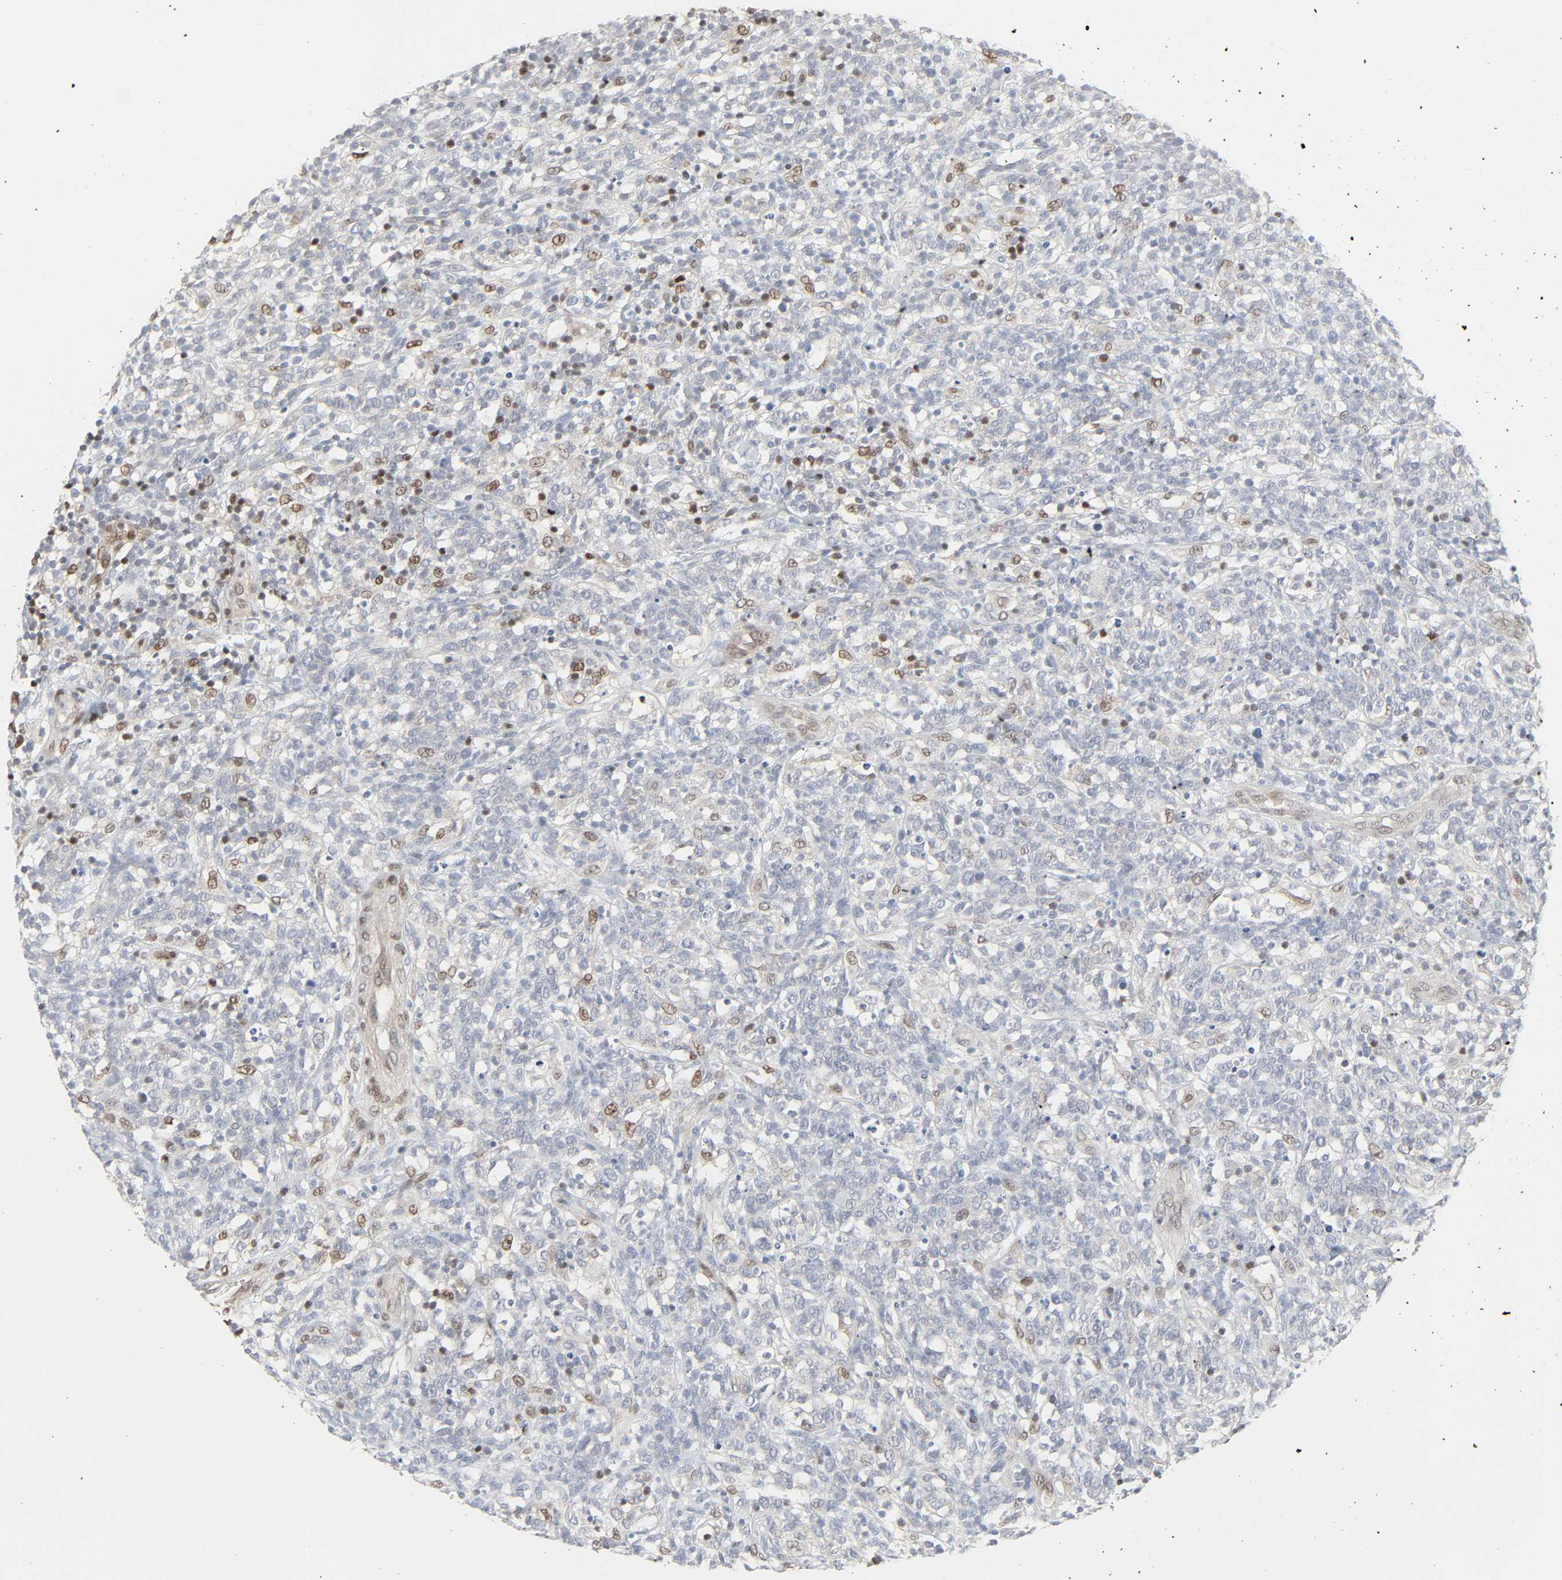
{"staining": {"intensity": "negative", "quantity": "none", "location": "none"}, "tissue": "lymphoma", "cell_type": "Tumor cells", "image_type": "cancer", "snomed": [{"axis": "morphology", "description": "Malignant lymphoma, non-Hodgkin's type, High grade"}, {"axis": "topography", "description": "Lymph node"}], "caption": "IHC micrograph of human high-grade malignant lymphoma, non-Hodgkin's type stained for a protein (brown), which reveals no expression in tumor cells.", "gene": "ZBTB16", "patient": {"sex": "female", "age": 73}}